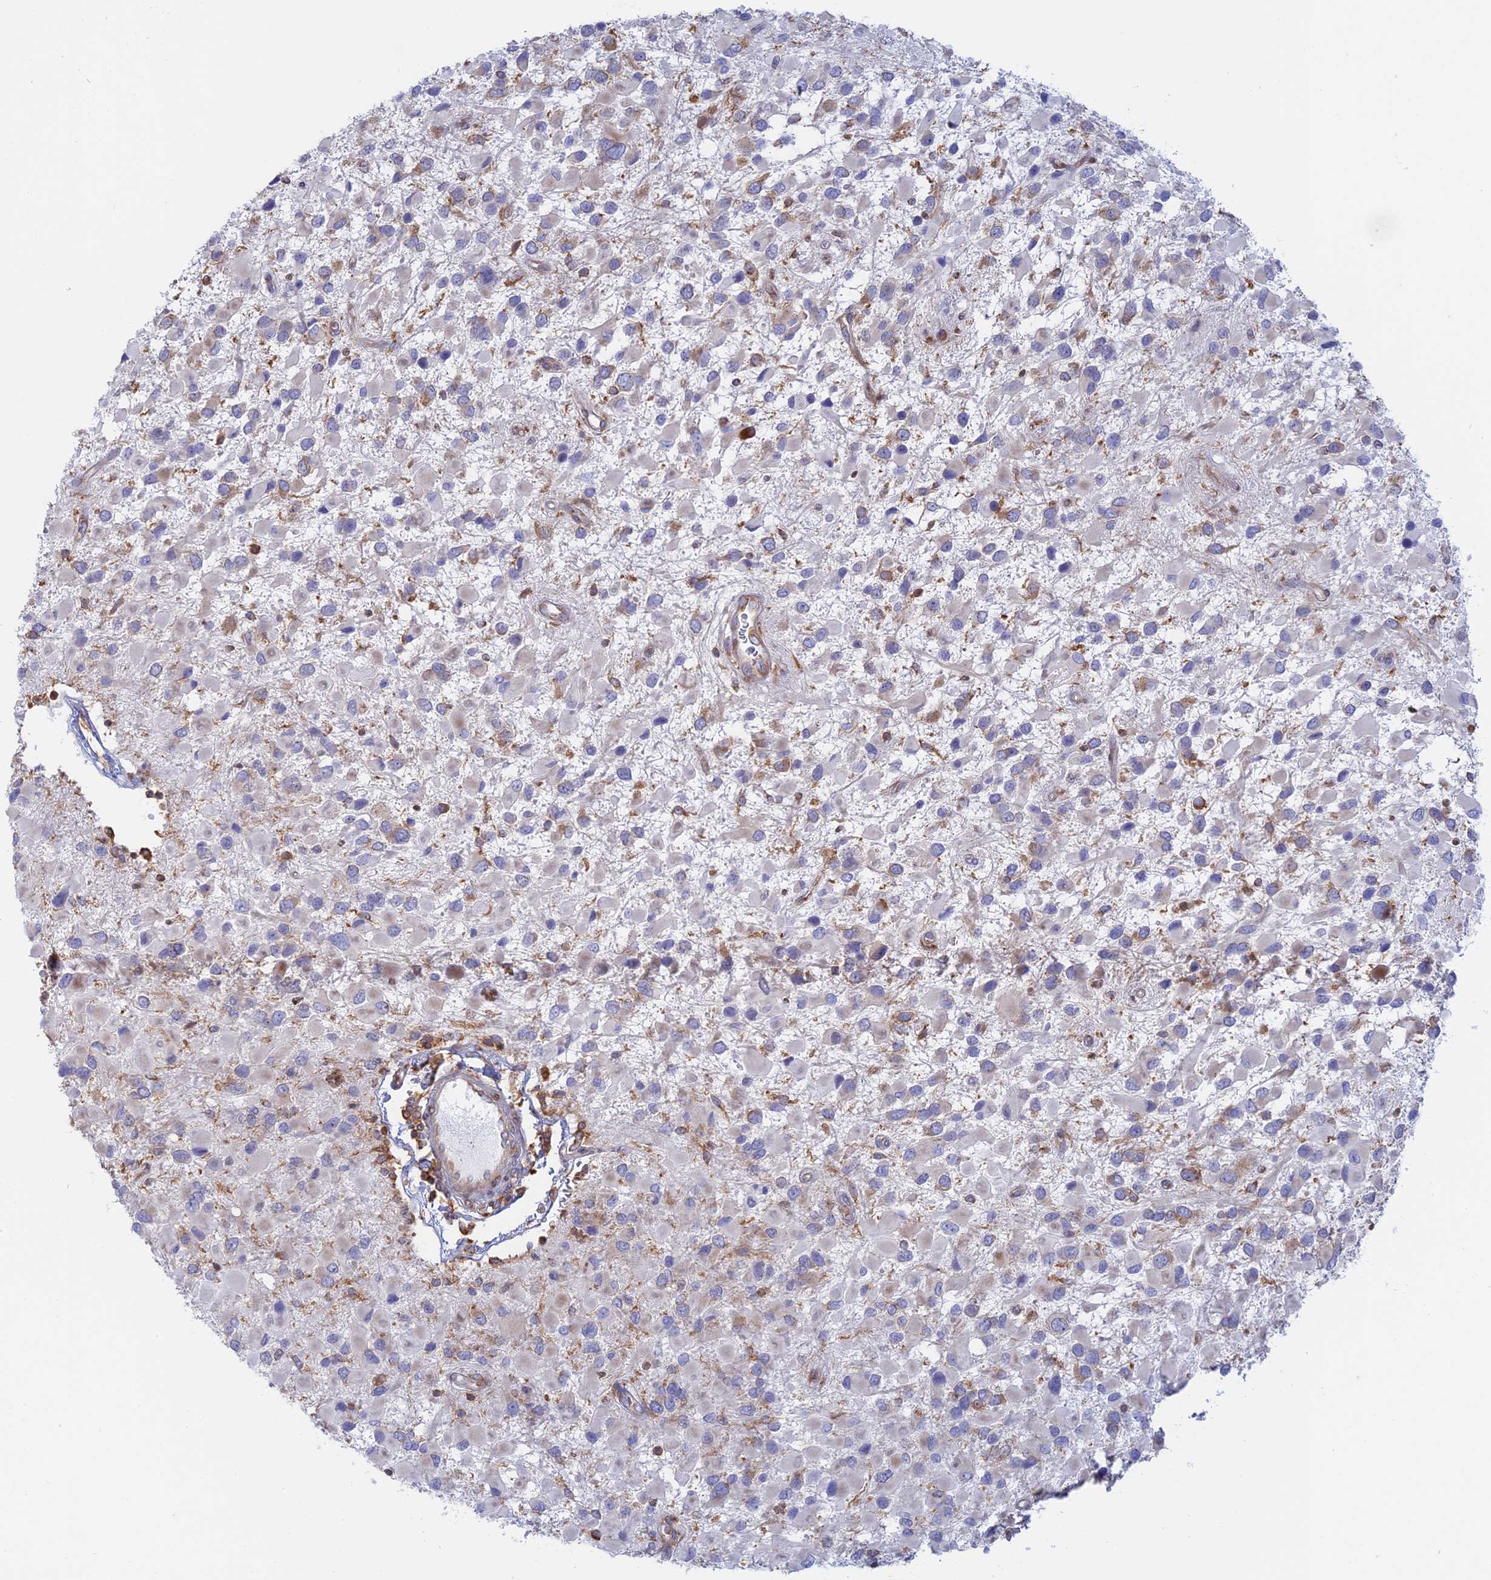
{"staining": {"intensity": "negative", "quantity": "none", "location": "none"}, "tissue": "glioma", "cell_type": "Tumor cells", "image_type": "cancer", "snomed": [{"axis": "morphology", "description": "Glioma, malignant, High grade"}, {"axis": "topography", "description": "Brain"}], "caption": "The image demonstrates no staining of tumor cells in malignant glioma (high-grade).", "gene": "GMIP", "patient": {"sex": "male", "age": 53}}